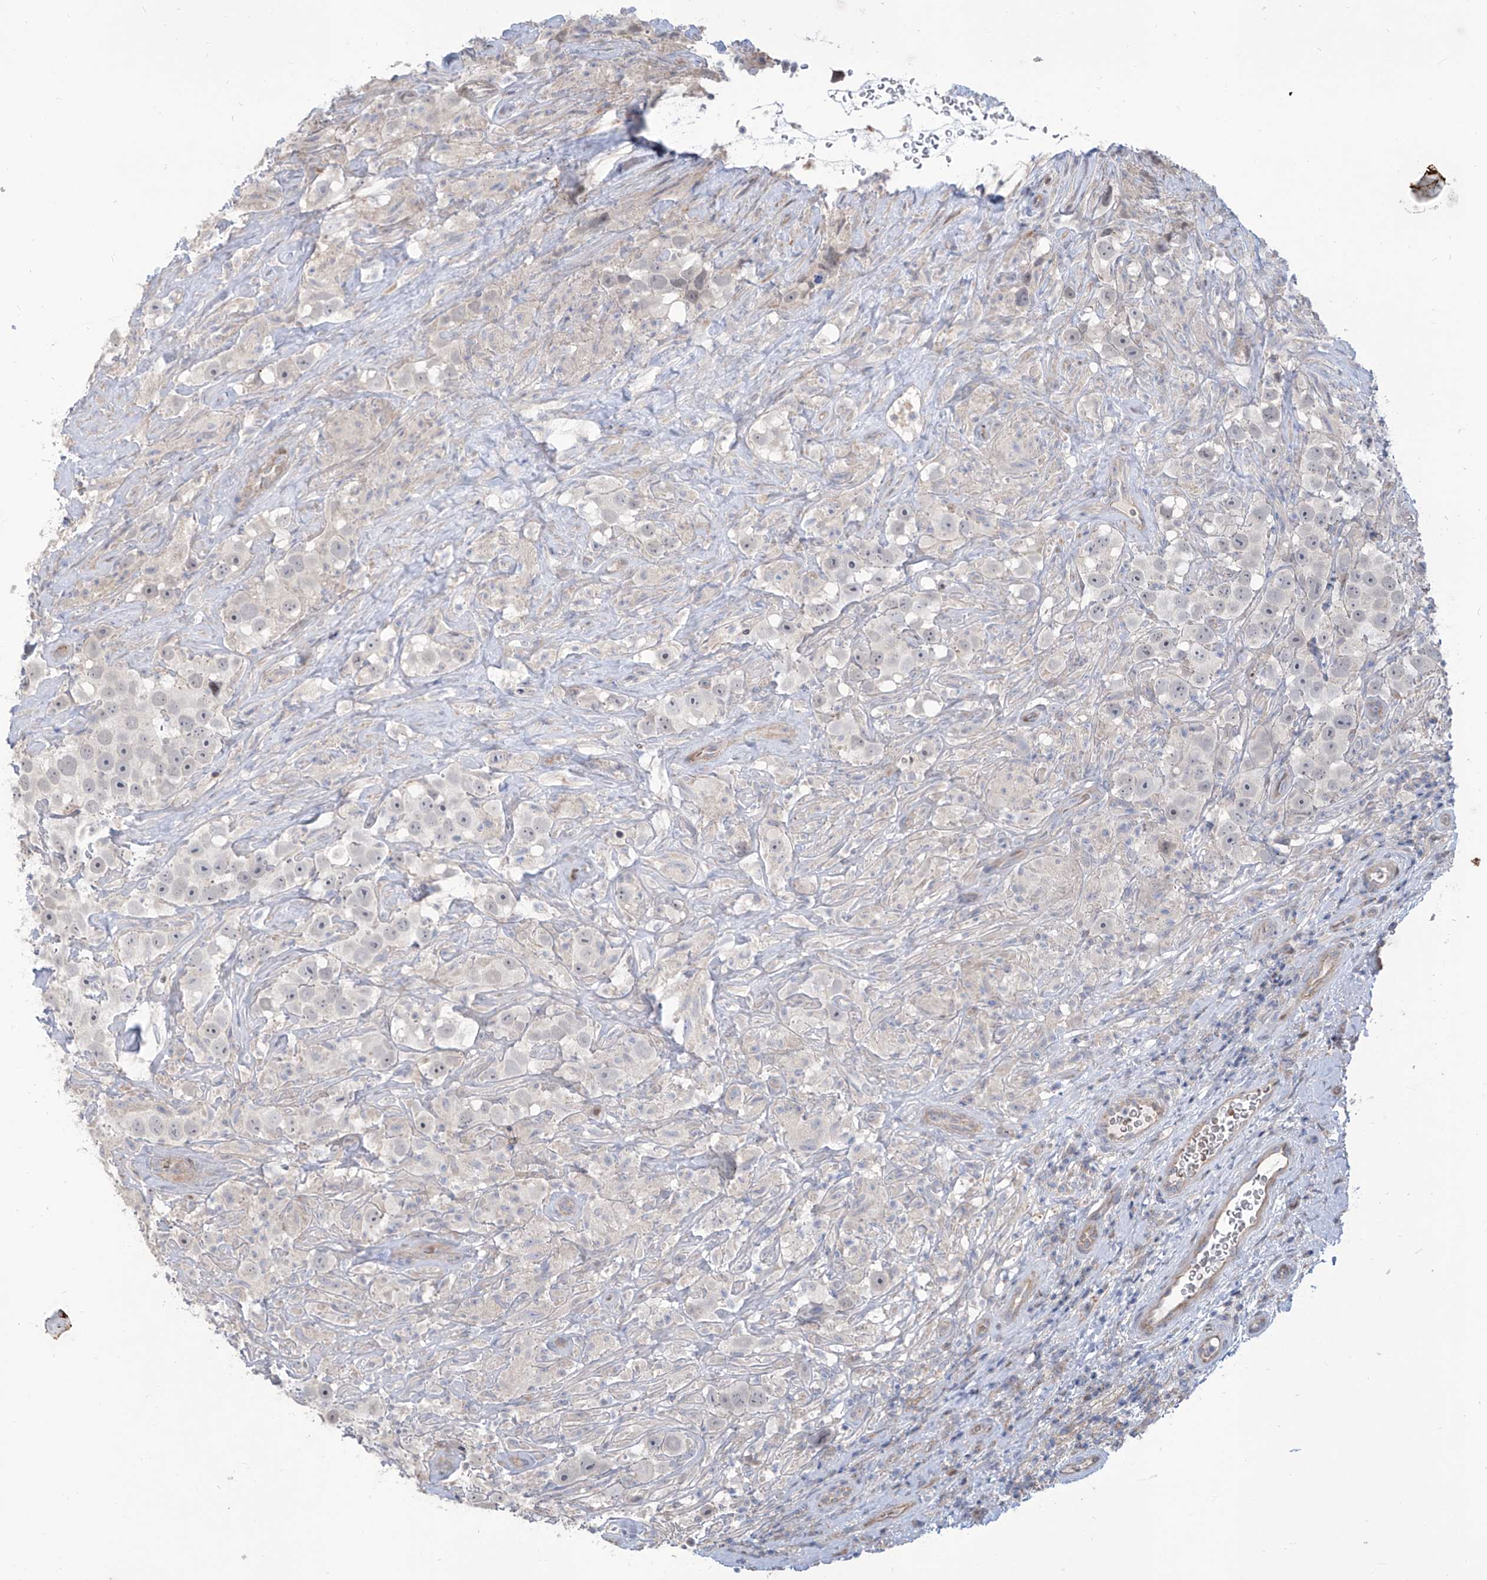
{"staining": {"intensity": "negative", "quantity": "none", "location": "none"}, "tissue": "testis cancer", "cell_type": "Tumor cells", "image_type": "cancer", "snomed": [{"axis": "morphology", "description": "Seminoma, NOS"}, {"axis": "topography", "description": "Testis"}], "caption": "Immunohistochemistry (IHC) micrograph of human testis cancer (seminoma) stained for a protein (brown), which shows no positivity in tumor cells.", "gene": "LRRC1", "patient": {"sex": "male", "age": 49}}